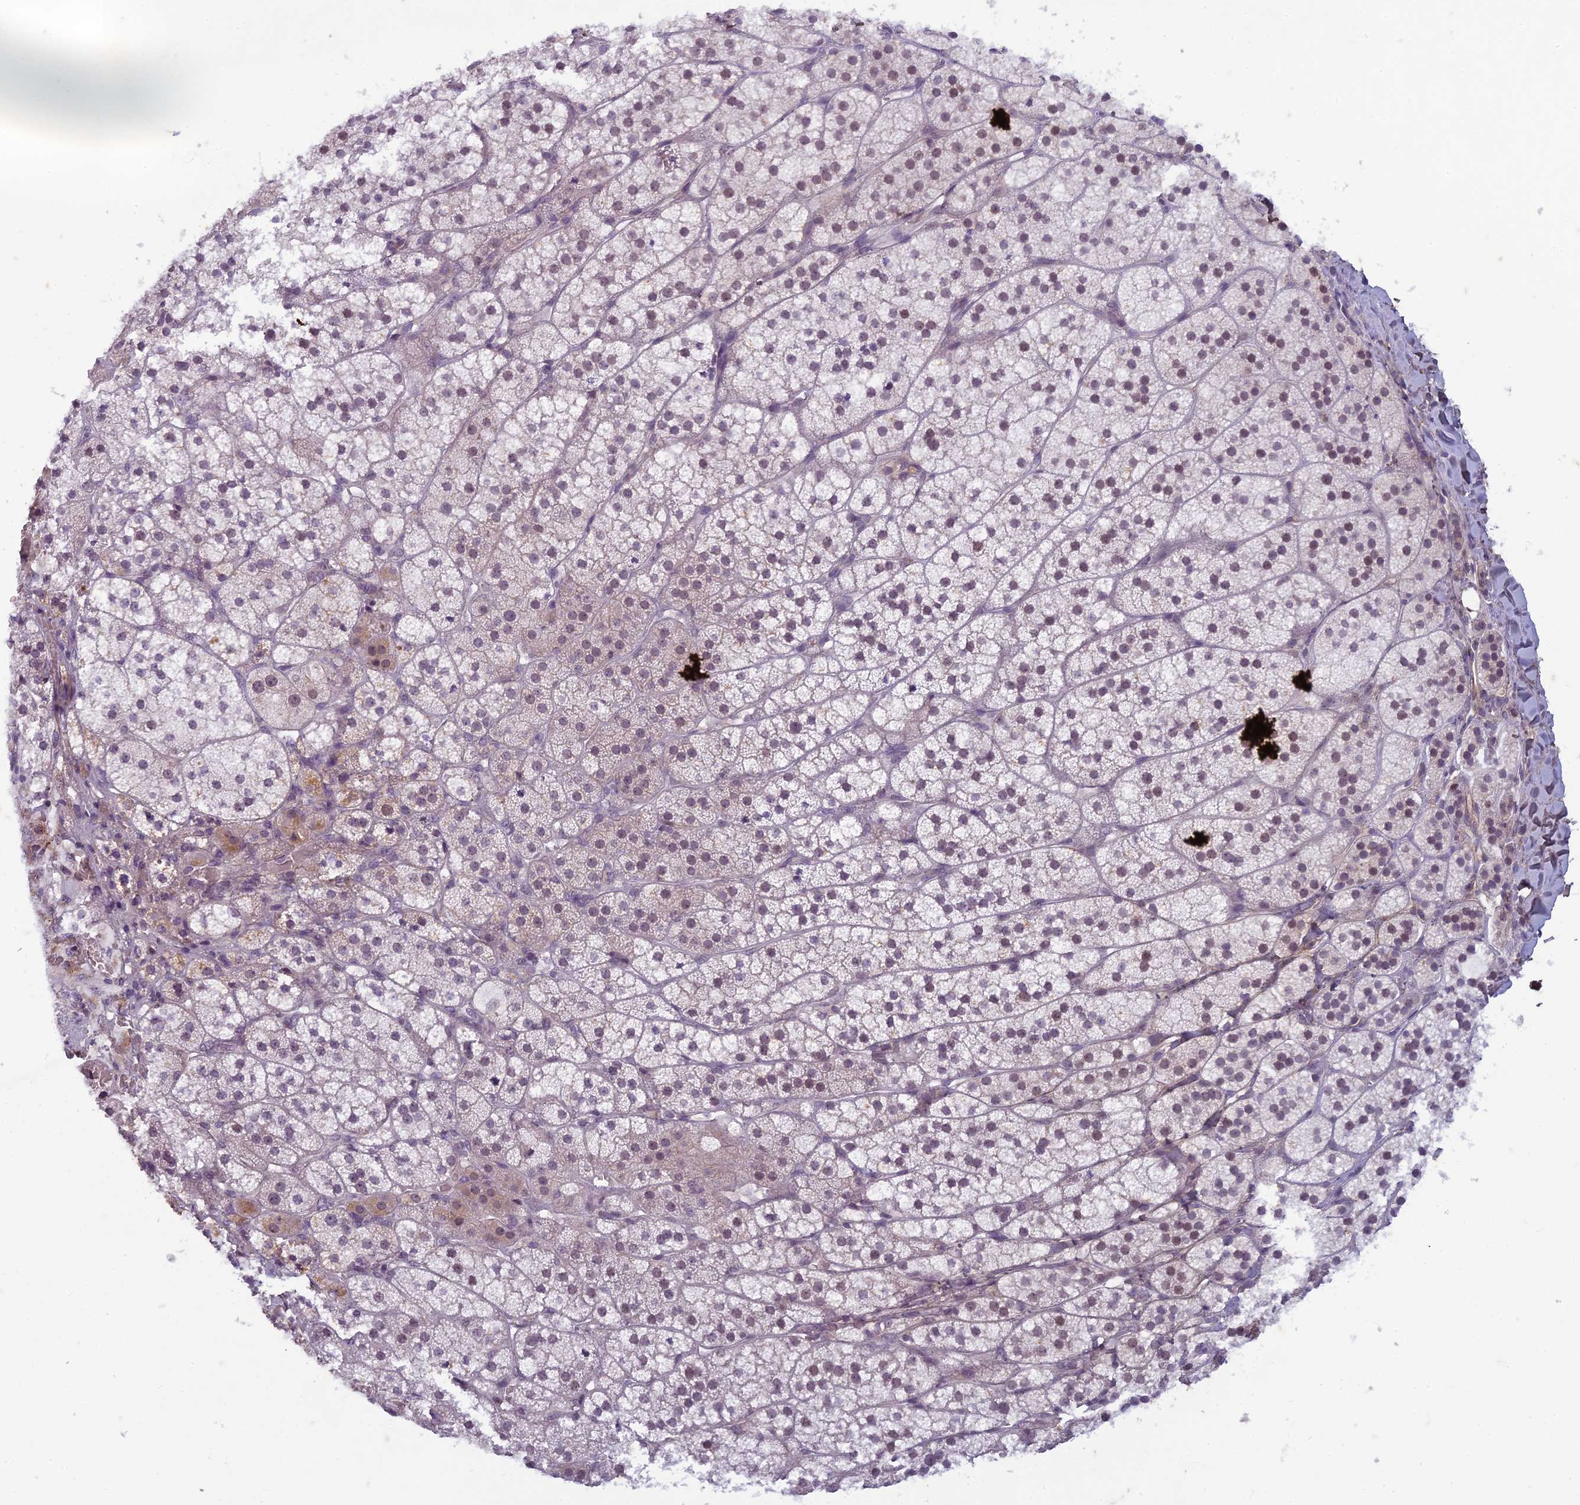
{"staining": {"intensity": "weak", "quantity": "25%-75%", "location": "cytoplasmic/membranous,nuclear"}, "tissue": "adrenal gland", "cell_type": "Glandular cells", "image_type": "normal", "snomed": [{"axis": "morphology", "description": "Normal tissue, NOS"}, {"axis": "topography", "description": "Adrenal gland"}], "caption": "A high-resolution image shows immunohistochemistry (IHC) staining of unremarkable adrenal gland, which demonstrates weak cytoplasmic/membranous,nuclear staining in about 25%-75% of glandular cells. (DAB (3,3'-diaminobenzidine) IHC with brightfield microscopy, high magnification).", "gene": "PABPN1L", "patient": {"sex": "female", "age": 44}}